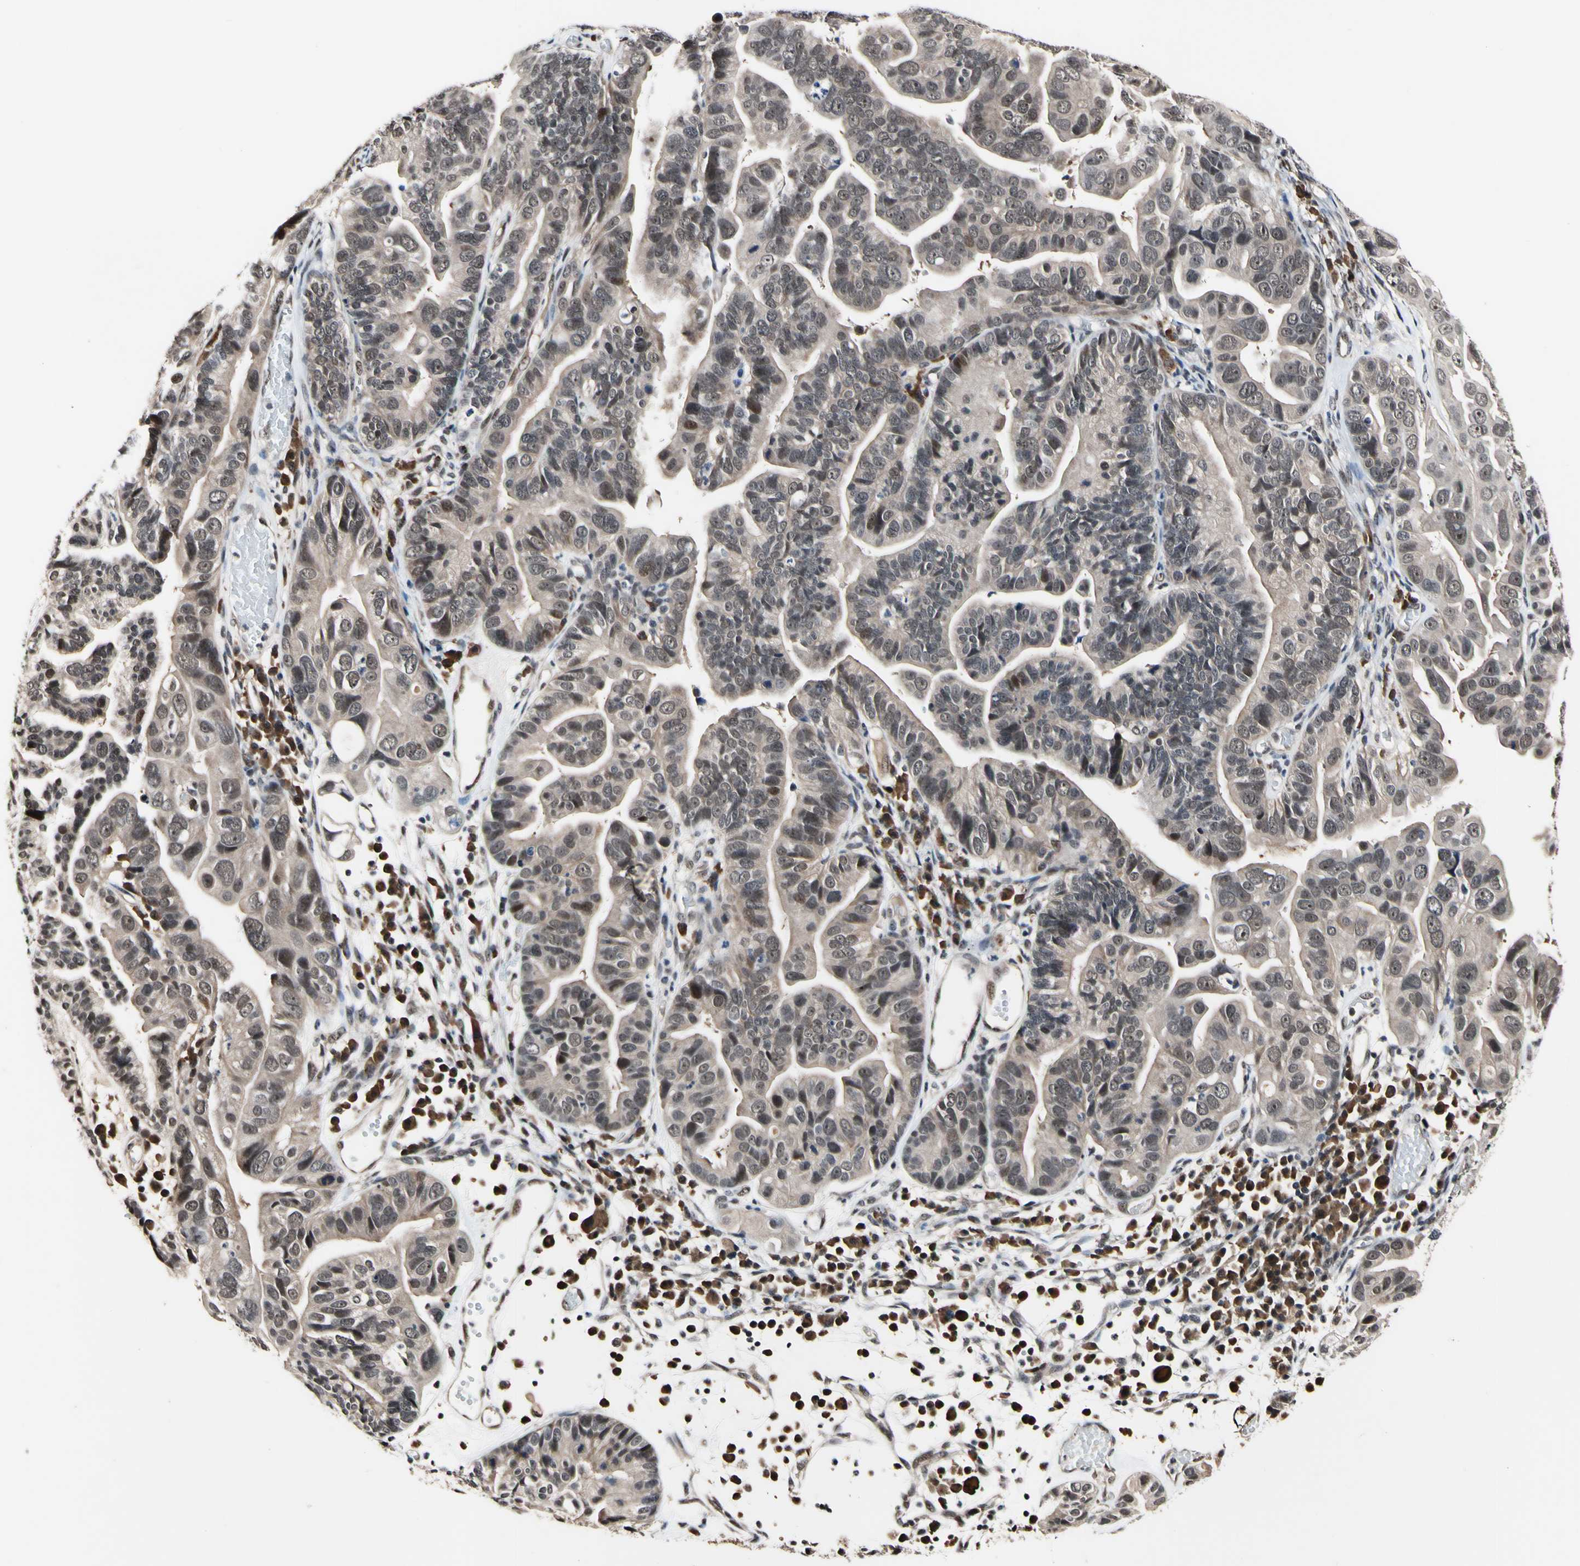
{"staining": {"intensity": "weak", "quantity": ">75%", "location": "cytoplasmic/membranous,nuclear"}, "tissue": "ovarian cancer", "cell_type": "Tumor cells", "image_type": "cancer", "snomed": [{"axis": "morphology", "description": "Cystadenocarcinoma, serous, NOS"}, {"axis": "topography", "description": "Ovary"}], "caption": "Tumor cells reveal weak cytoplasmic/membranous and nuclear staining in about >75% of cells in serous cystadenocarcinoma (ovarian).", "gene": "PSMD10", "patient": {"sex": "female", "age": 56}}